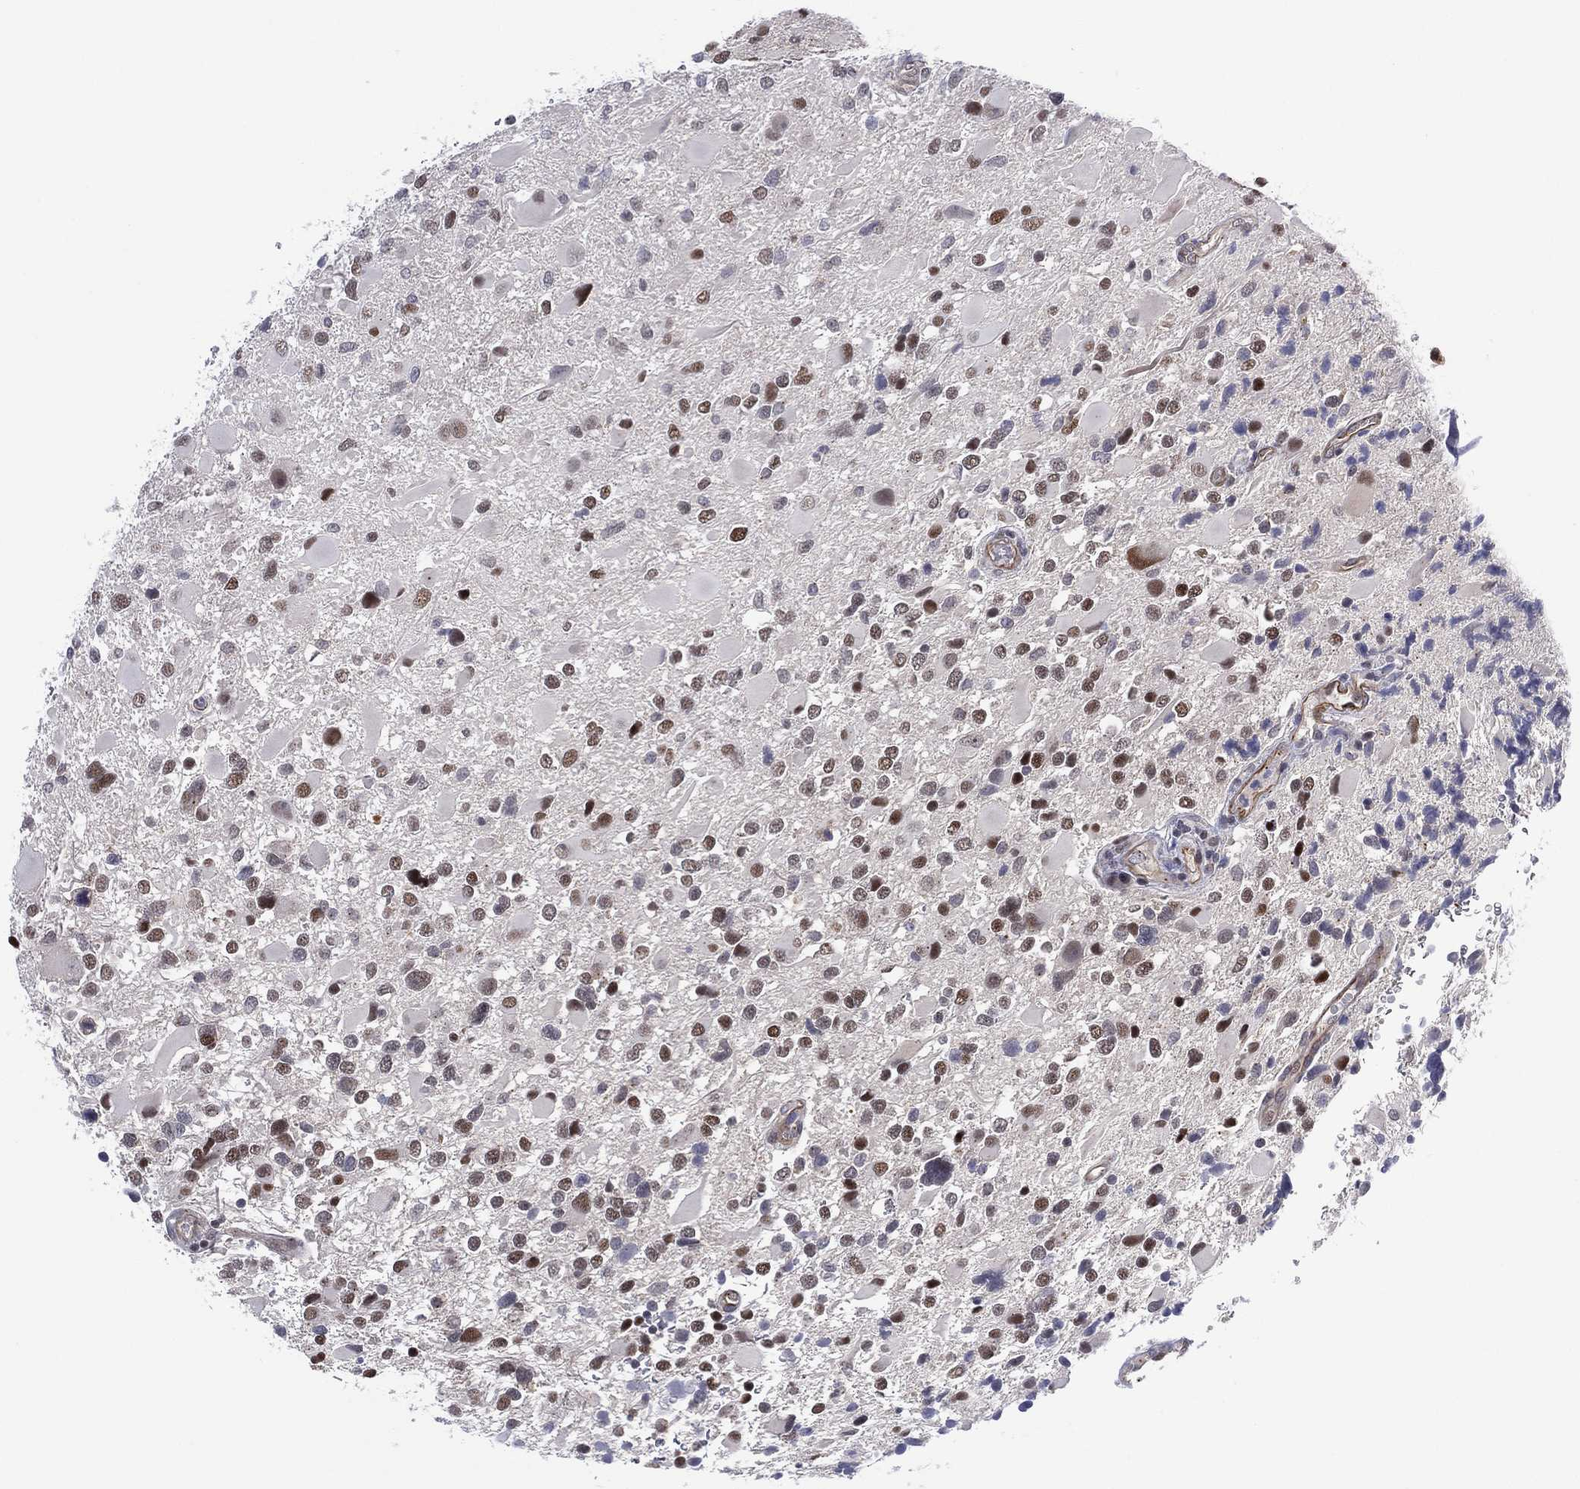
{"staining": {"intensity": "moderate", "quantity": "<25%", "location": "cytoplasmic/membranous,nuclear"}, "tissue": "glioma", "cell_type": "Tumor cells", "image_type": "cancer", "snomed": [{"axis": "morphology", "description": "Glioma, malignant, Low grade"}, {"axis": "topography", "description": "Brain"}], "caption": "IHC histopathology image of human malignant low-grade glioma stained for a protein (brown), which reveals low levels of moderate cytoplasmic/membranous and nuclear expression in about <25% of tumor cells.", "gene": "GSE1", "patient": {"sex": "female", "age": 32}}